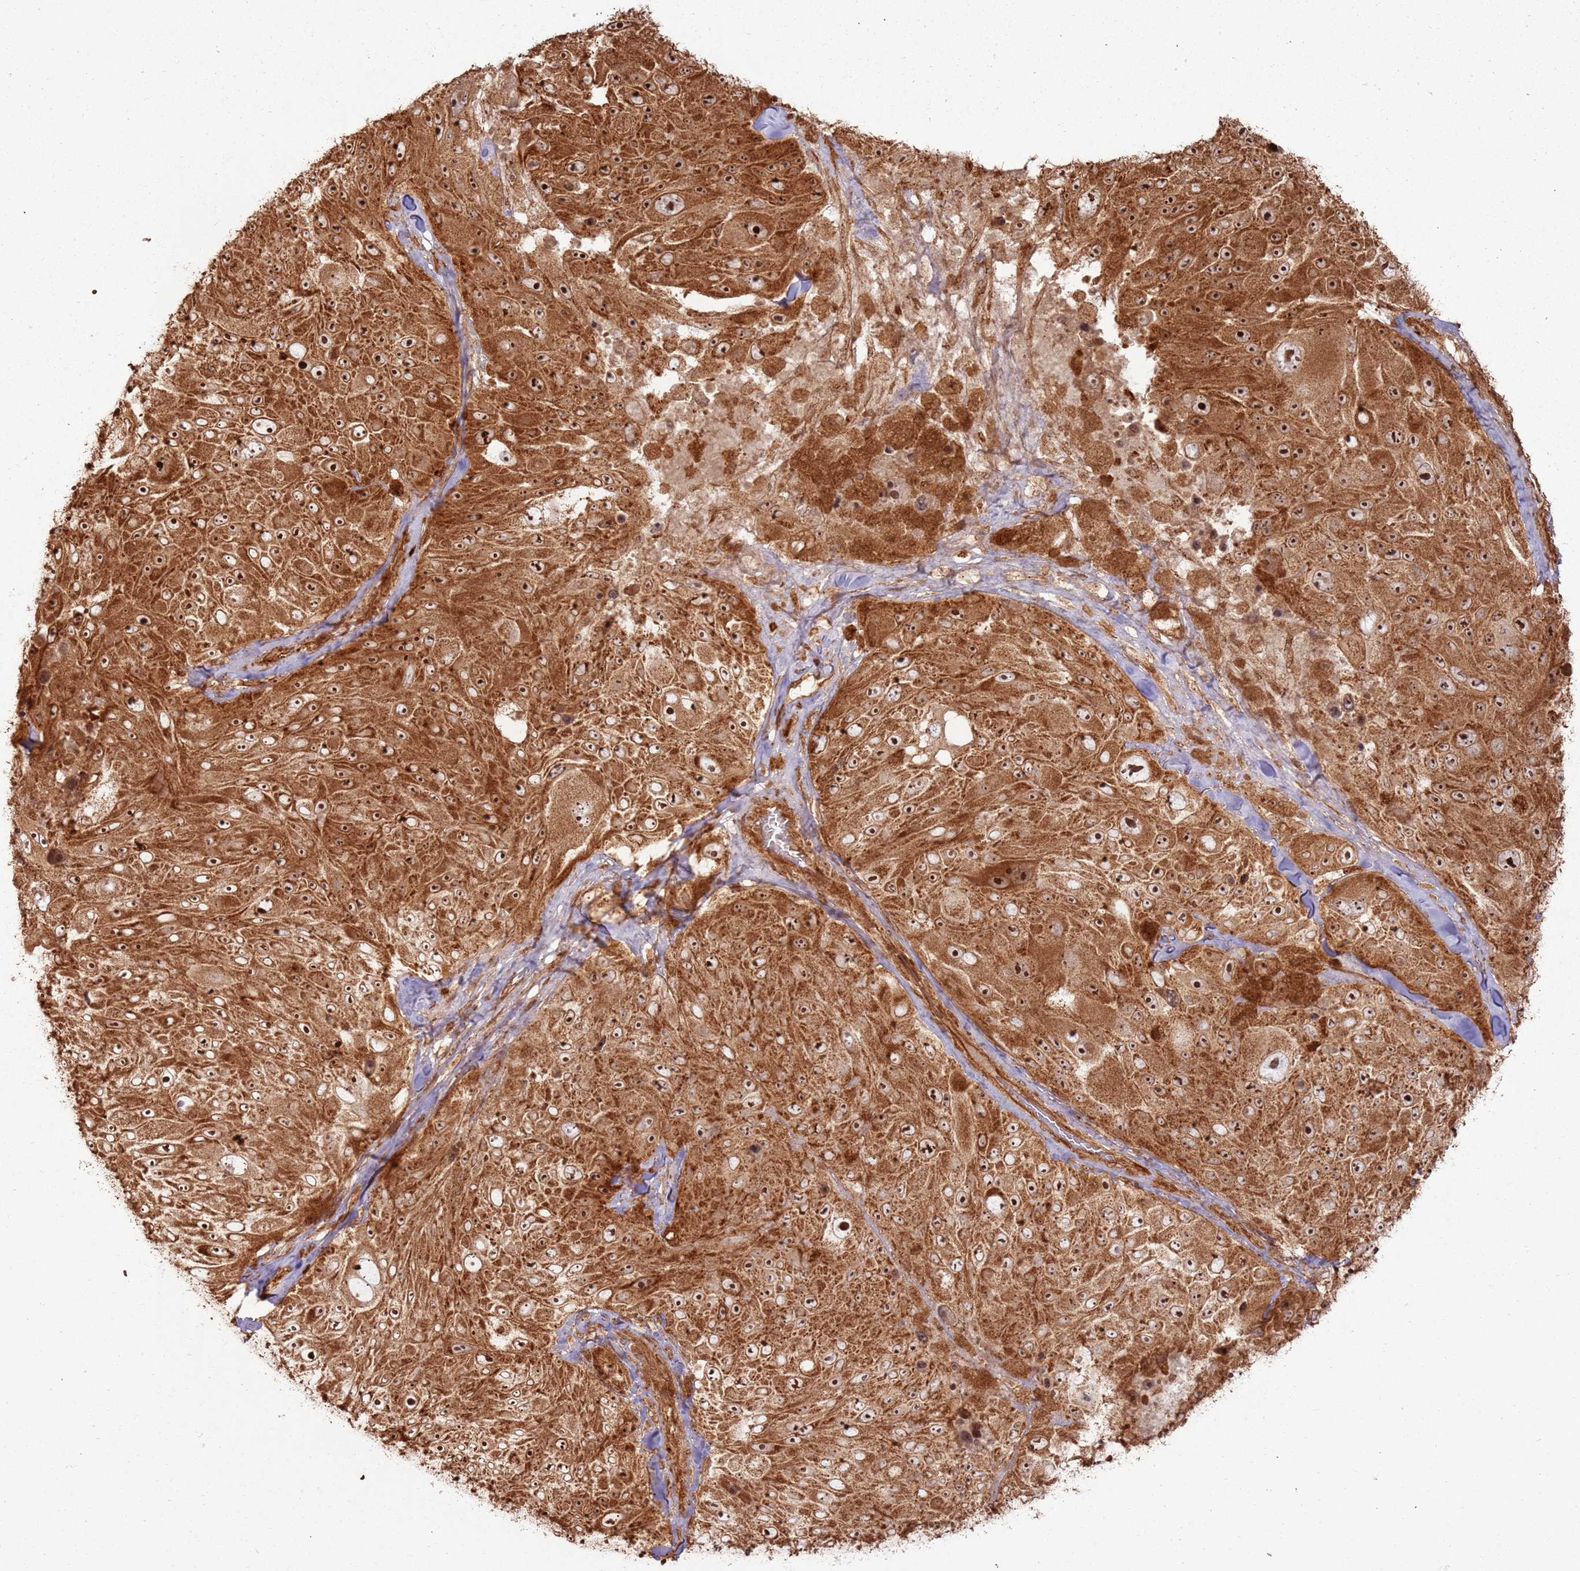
{"staining": {"intensity": "strong", "quantity": ">75%", "location": "cytoplasmic/membranous,nuclear"}, "tissue": "melanoma", "cell_type": "Tumor cells", "image_type": "cancer", "snomed": [{"axis": "morphology", "description": "Malignant melanoma, Metastatic site"}, {"axis": "topography", "description": "Lymph node"}], "caption": "Malignant melanoma (metastatic site) was stained to show a protein in brown. There is high levels of strong cytoplasmic/membranous and nuclear expression in approximately >75% of tumor cells.", "gene": "TBC1D13", "patient": {"sex": "male", "age": 62}}